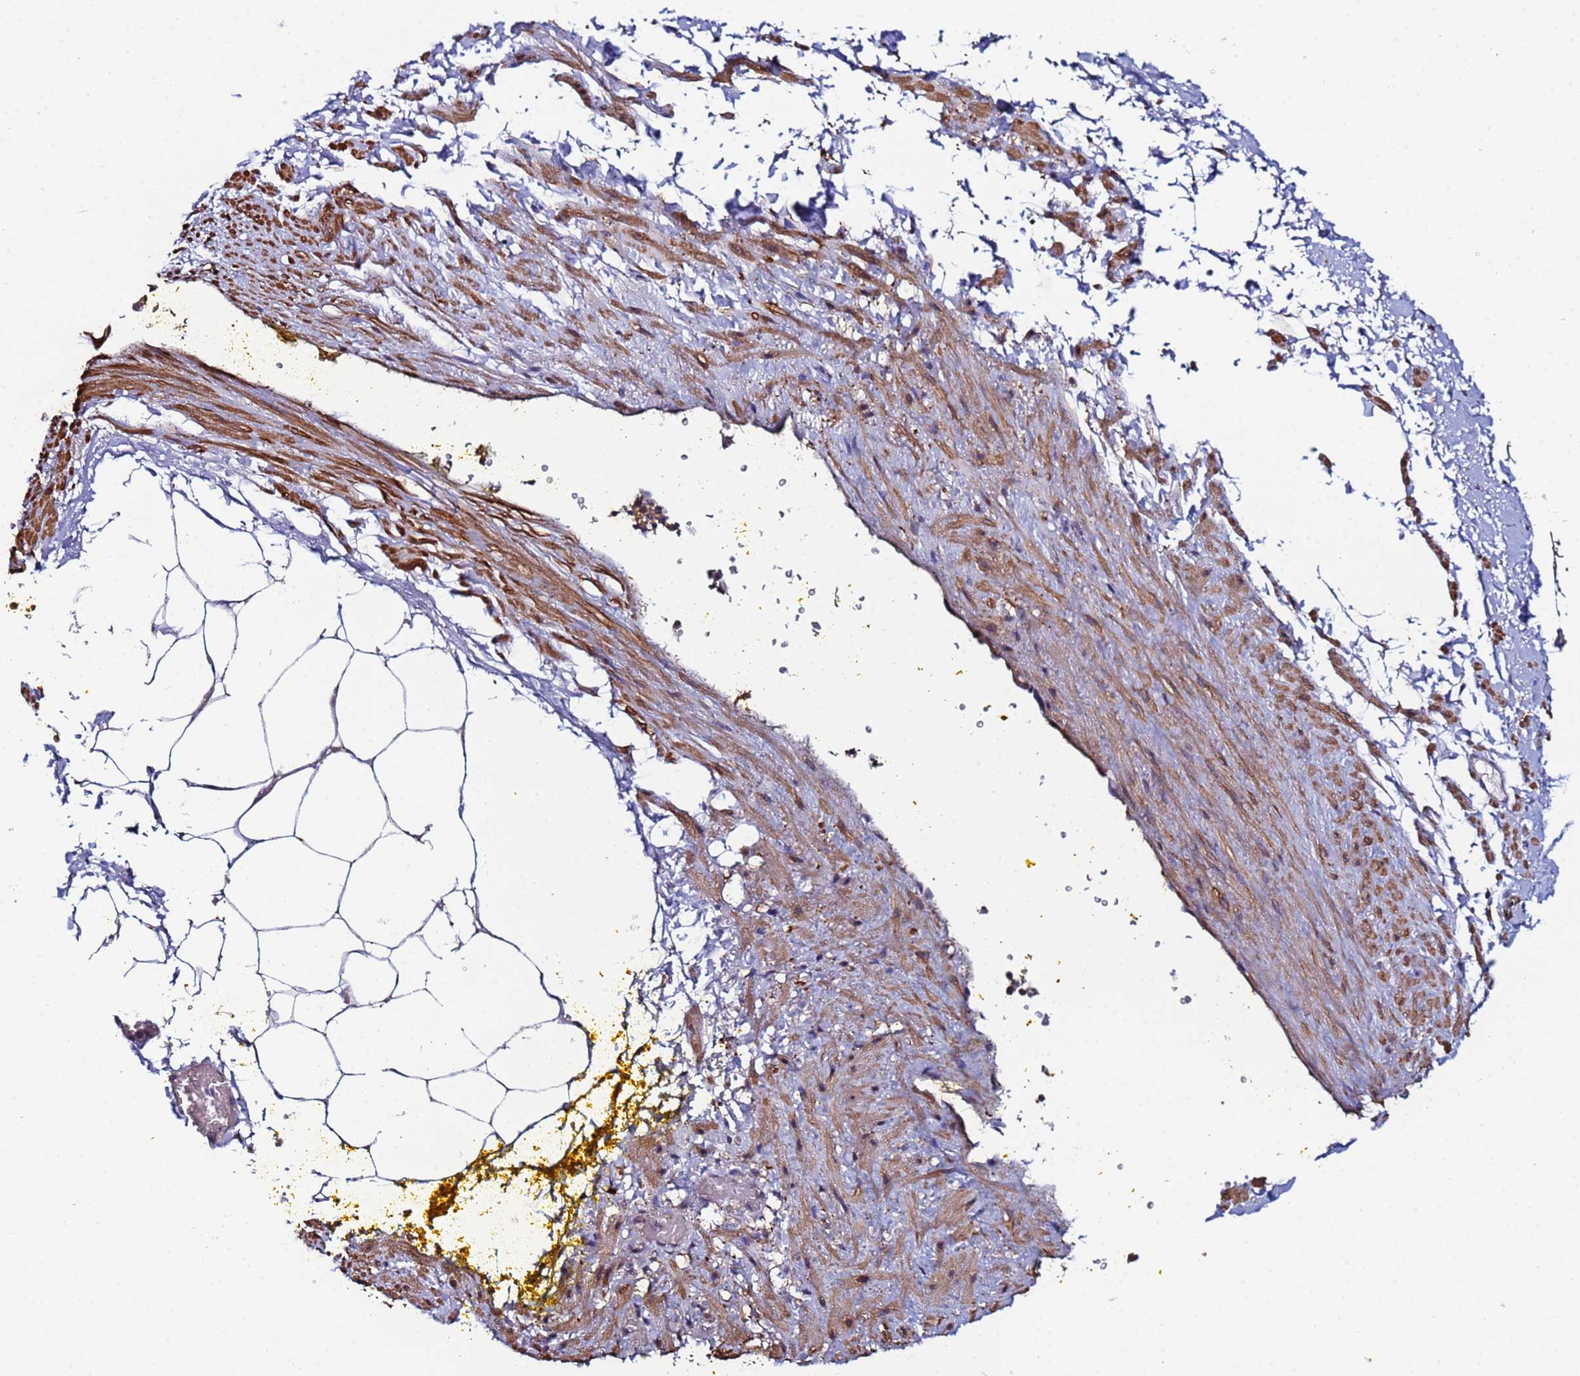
{"staining": {"intensity": "weak", "quantity": "25%-75%", "location": "cytoplasmic/membranous"}, "tissue": "adipose tissue", "cell_type": "Adipocytes", "image_type": "normal", "snomed": [{"axis": "morphology", "description": "Normal tissue, NOS"}, {"axis": "morphology", "description": "Adenocarcinoma, Low grade"}, {"axis": "topography", "description": "Prostate"}, {"axis": "topography", "description": "Peripheral nerve tissue"}], "caption": "IHC micrograph of unremarkable adipose tissue stained for a protein (brown), which shows low levels of weak cytoplasmic/membranous expression in about 25%-75% of adipocytes.", "gene": "CLHC1", "patient": {"sex": "male", "age": 63}}